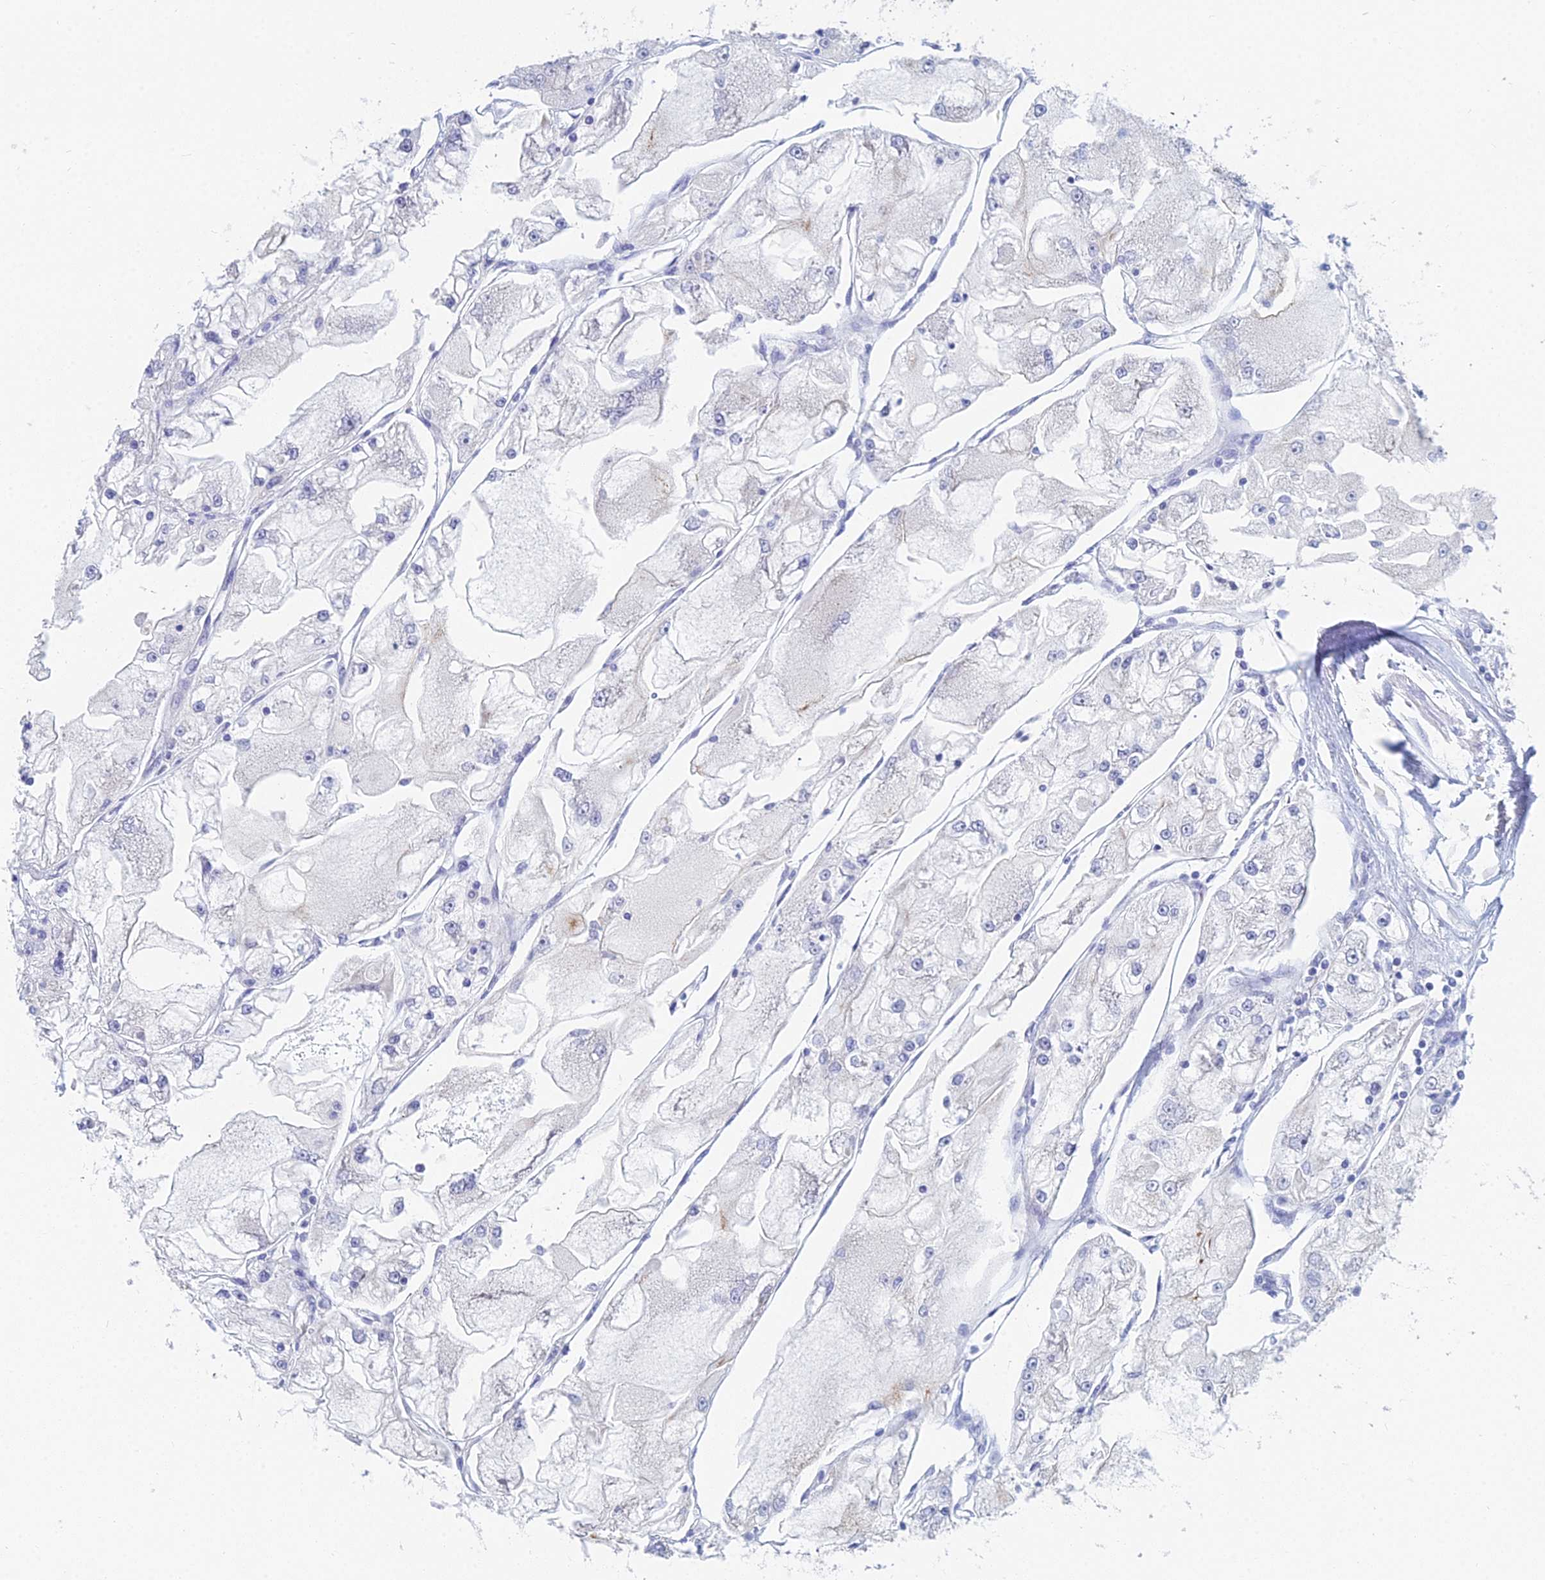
{"staining": {"intensity": "negative", "quantity": "none", "location": "none"}, "tissue": "renal cancer", "cell_type": "Tumor cells", "image_type": "cancer", "snomed": [{"axis": "morphology", "description": "Adenocarcinoma, NOS"}, {"axis": "topography", "description": "Kidney"}], "caption": "Immunohistochemical staining of human renal cancer shows no significant expression in tumor cells. (IHC, brightfield microscopy, high magnification).", "gene": "CRACR2B", "patient": {"sex": "female", "age": 72}}